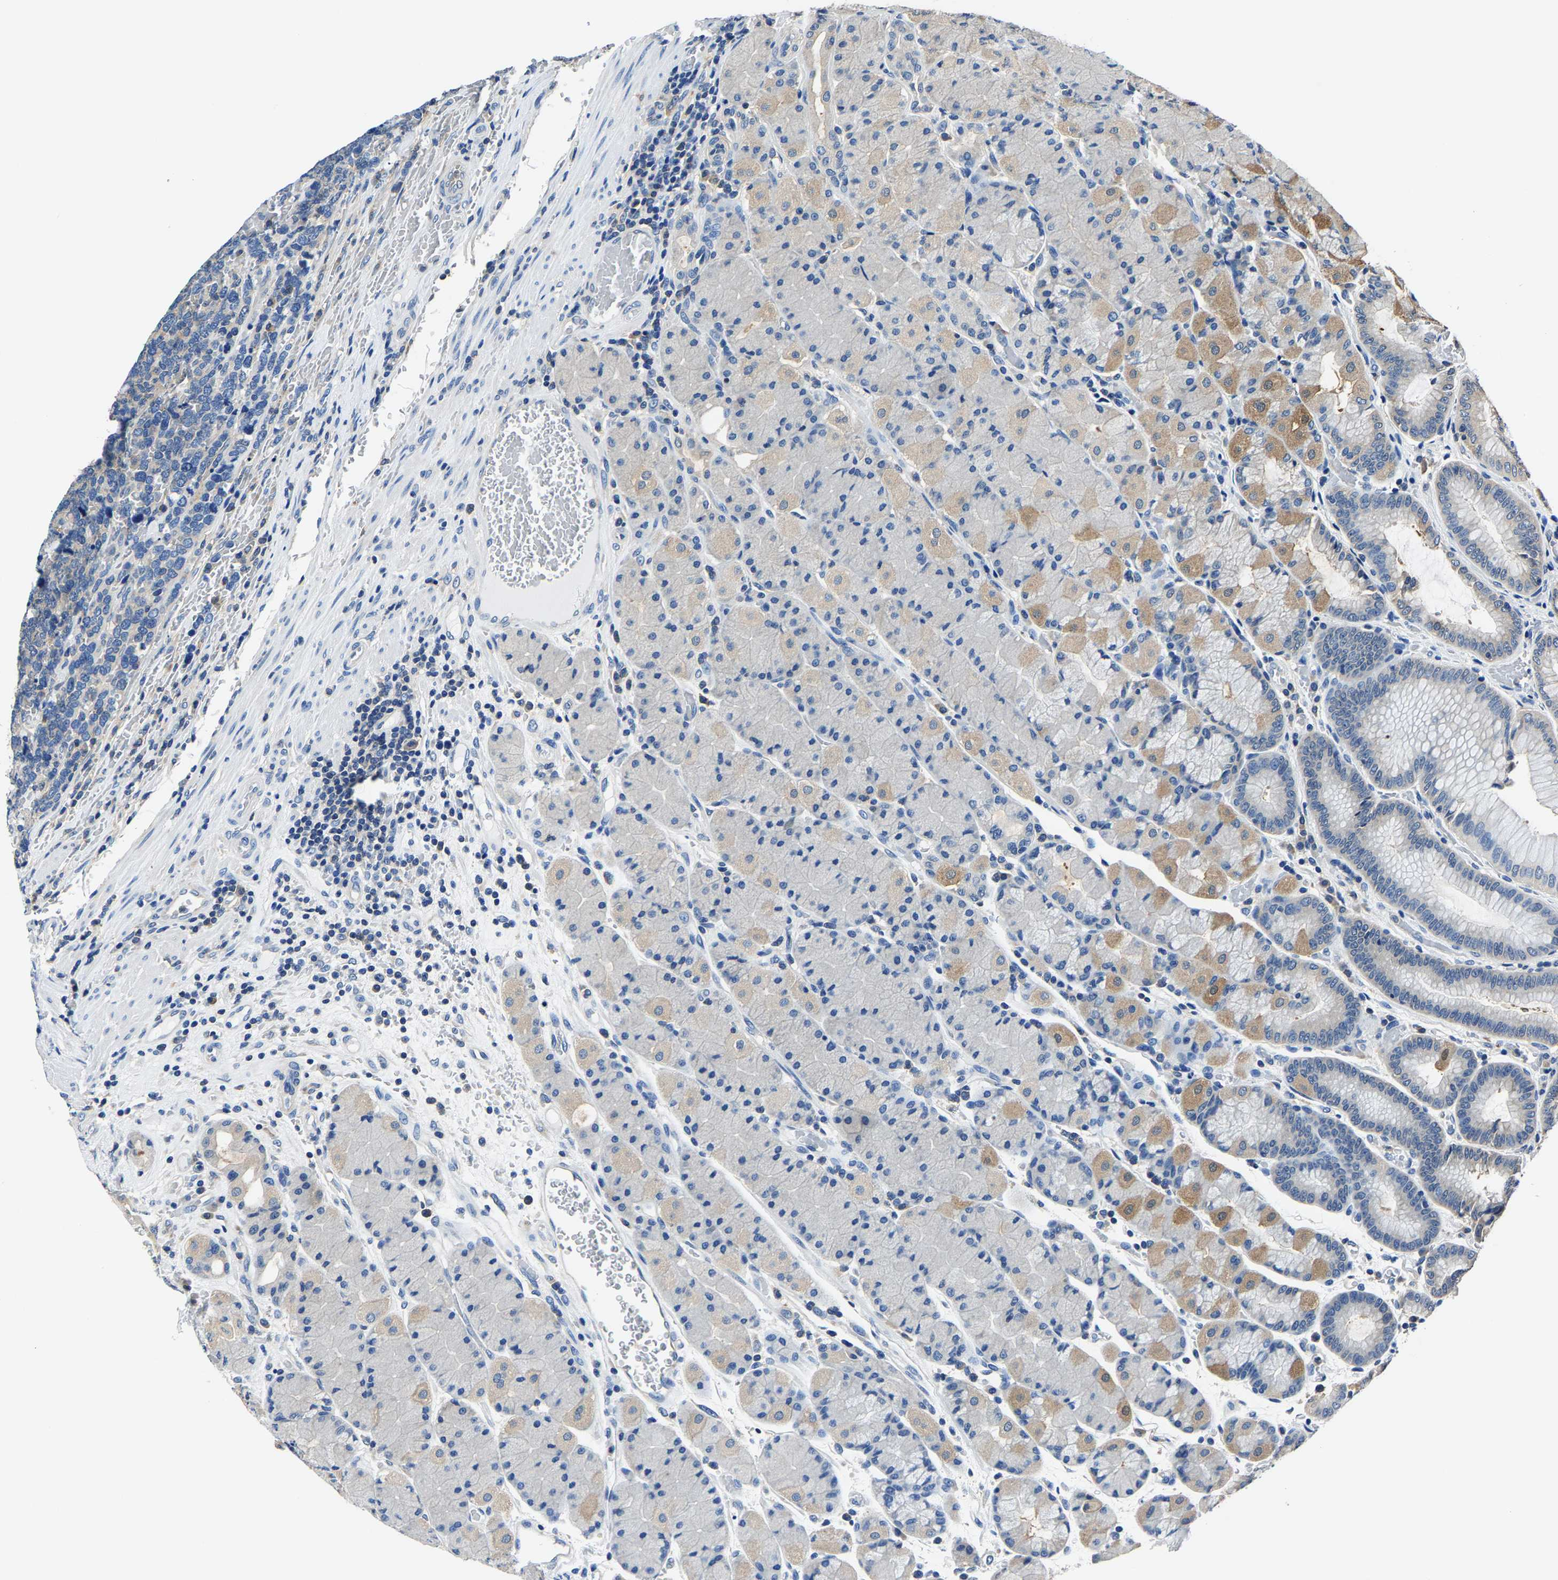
{"staining": {"intensity": "moderate", "quantity": "25%-75%", "location": "cytoplasmic/membranous"}, "tissue": "stomach", "cell_type": "Glandular cells", "image_type": "normal", "snomed": [{"axis": "morphology", "description": "Normal tissue, NOS"}, {"axis": "morphology", "description": "Carcinoid, malignant, NOS"}, {"axis": "topography", "description": "Stomach, upper"}], "caption": "Benign stomach was stained to show a protein in brown. There is medium levels of moderate cytoplasmic/membranous positivity in about 25%-75% of glandular cells.", "gene": "ALDOB", "patient": {"sex": "male", "age": 39}}